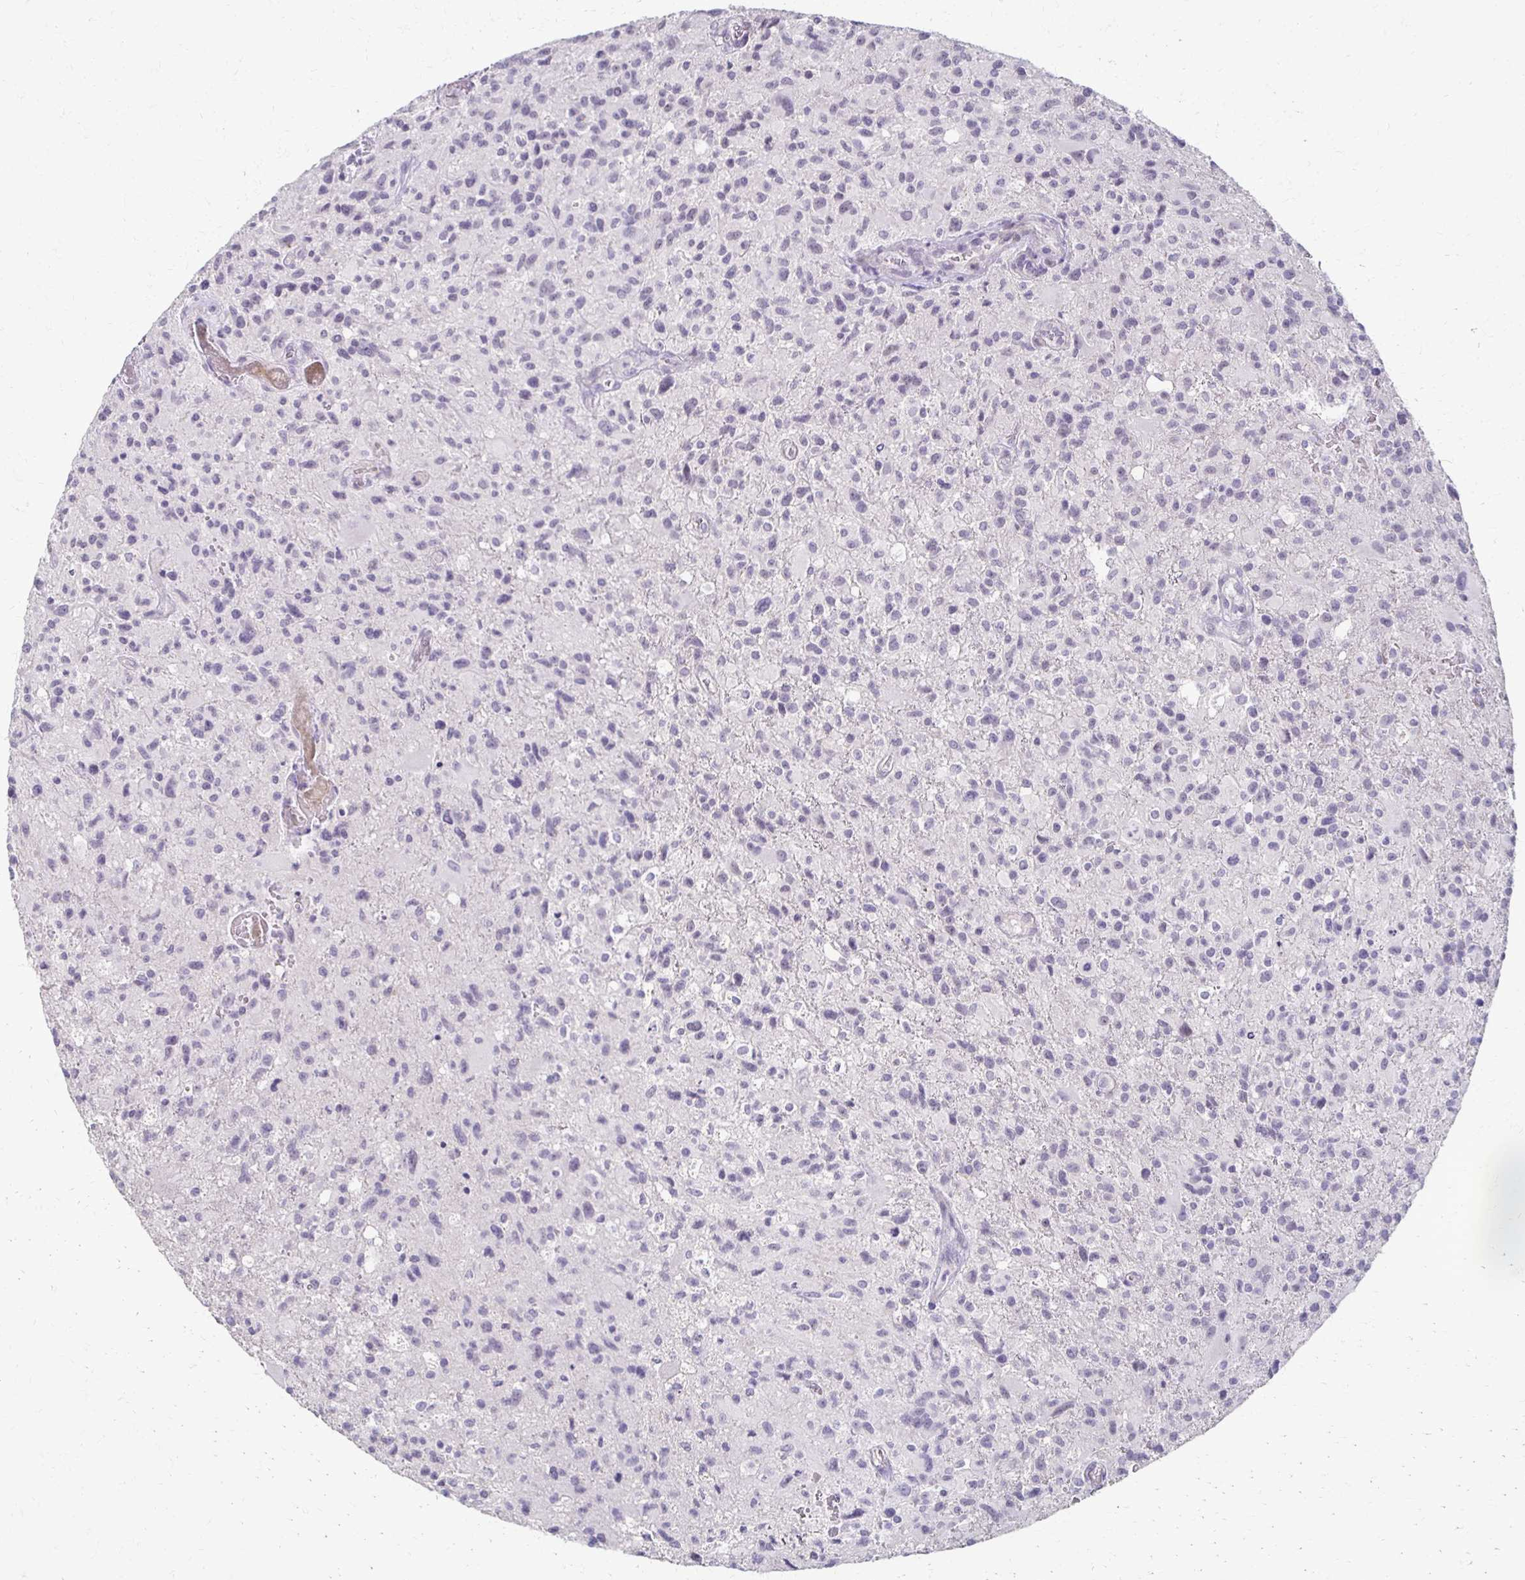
{"staining": {"intensity": "negative", "quantity": "none", "location": "none"}, "tissue": "glioma", "cell_type": "Tumor cells", "image_type": "cancer", "snomed": [{"axis": "morphology", "description": "Glioma, malignant, High grade"}, {"axis": "topography", "description": "Brain"}], "caption": "Glioma stained for a protein using IHC demonstrates no positivity tumor cells.", "gene": "FOXO4", "patient": {"sex": "male", "age": 63}}